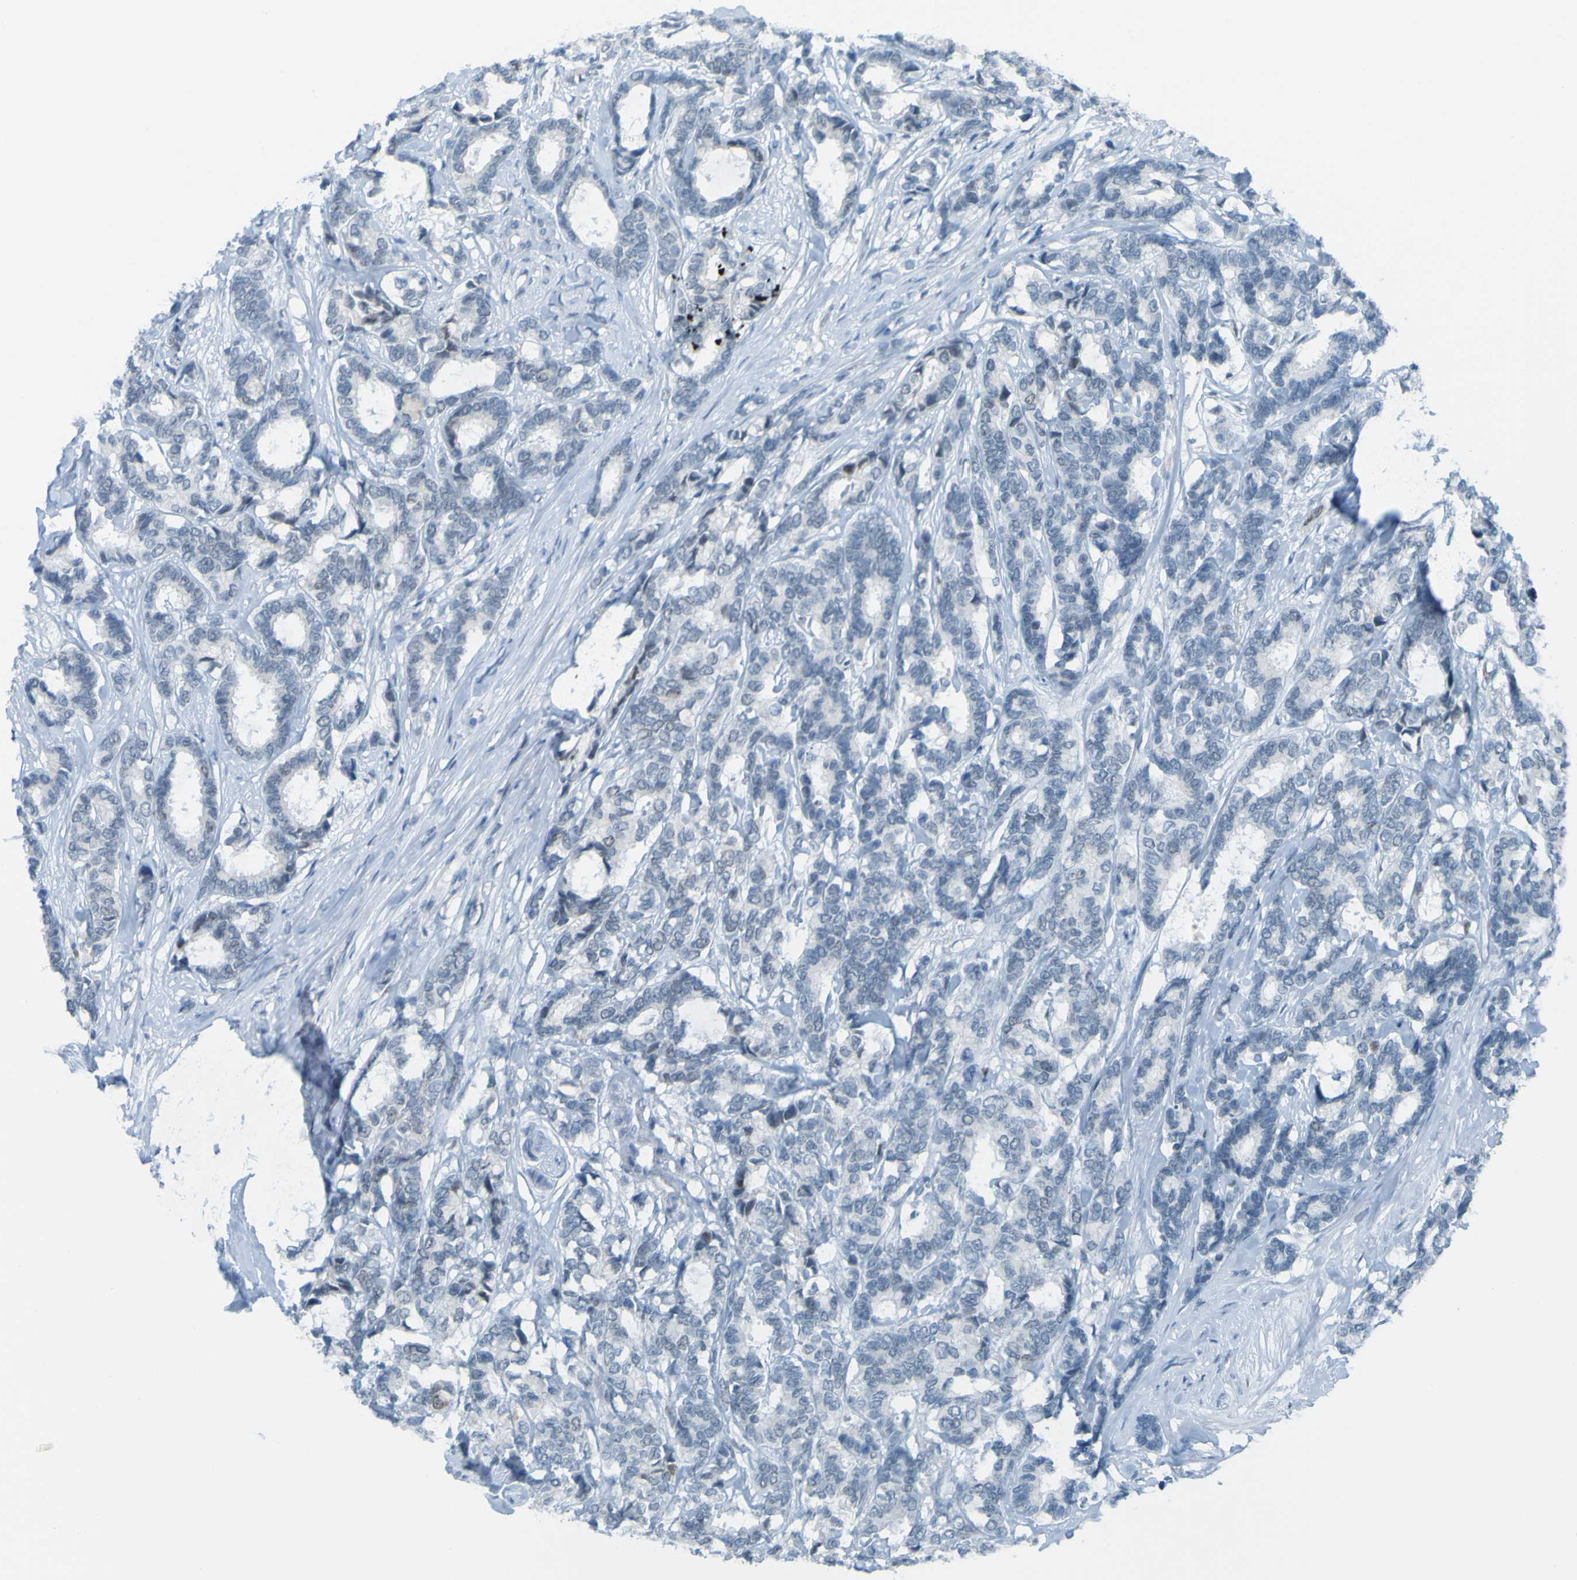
{"staining": {"intensity": "negative", "quantity": "none", "location": "none"}, "tissue": "breast cancer", "cell_type": "Tumor cells", "image_type": "cancer", "snomed": [{"axis": "morphology", "description": "Duct carcinoma"}, {"axis": "topography", "description": "Breast"}], "caption": "Tumor cells are negative for brown protein staining in breast cancer. (Stains: DAB IHC with hematoxylin counter stain, Microscopy: brightfield microscopy at high magnification).", "gene": "USP36", "patient": {"sex": "female", "age": 87}}